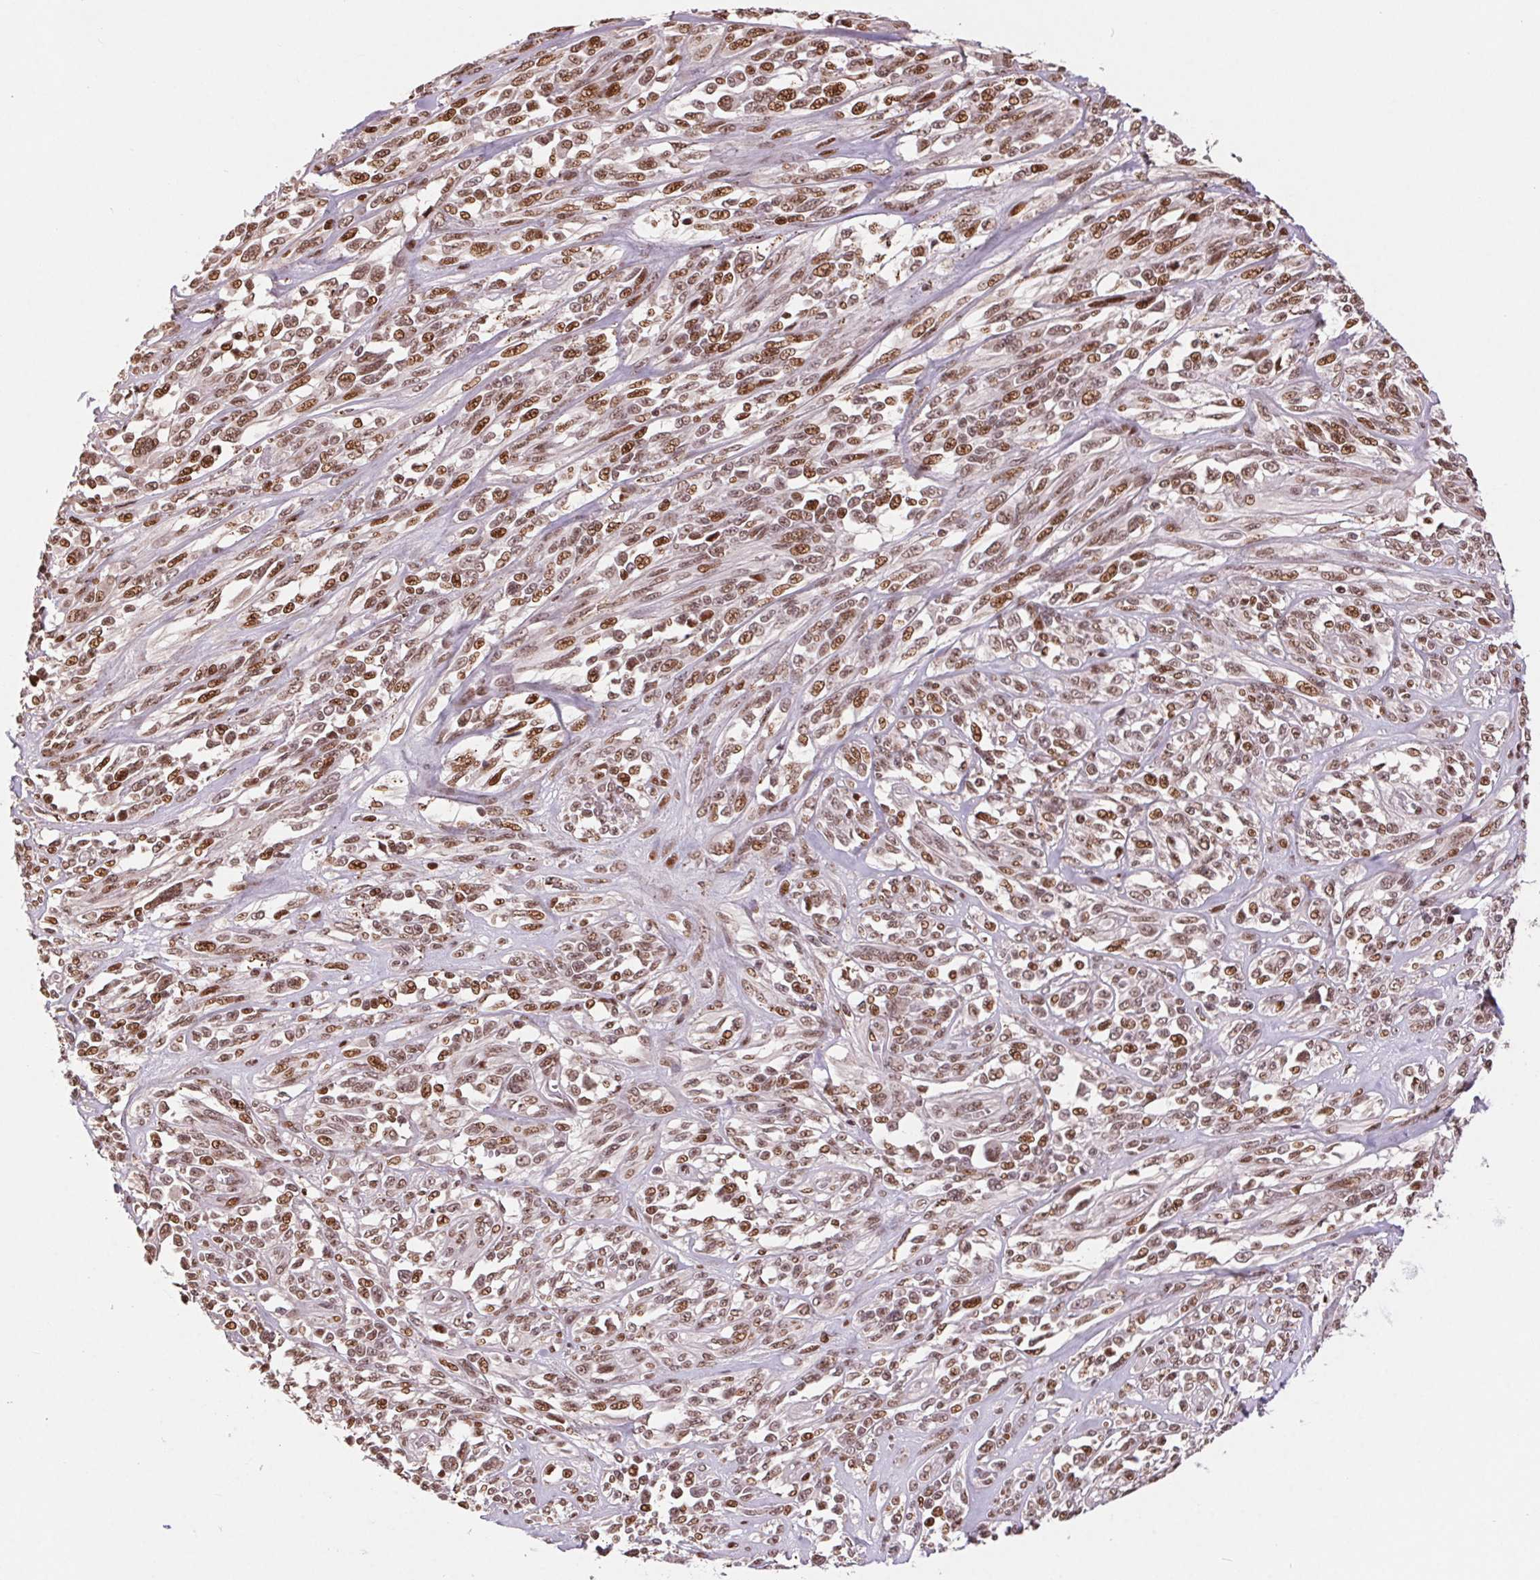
{"staining": {"intensity": "moderate", "quantity": ">75%", "location": "nuclear"}, "tissue": "melanoma", "cell_type": "Tumor cells", "image_type": "cancer", "snomed": [{"axis": "morphology", "description": "Malignant melanoma, NOS"}, {"axis": "topography", "description": "Skin"}], "caption": "Malignant melanoma tissue demonstrates moderate nuclear positivity in approximately >75% of tumor cells, visualized by immunohistochemistry.", "gene": "RAD23A", "patient": {"sex": "female", "age": 91}}